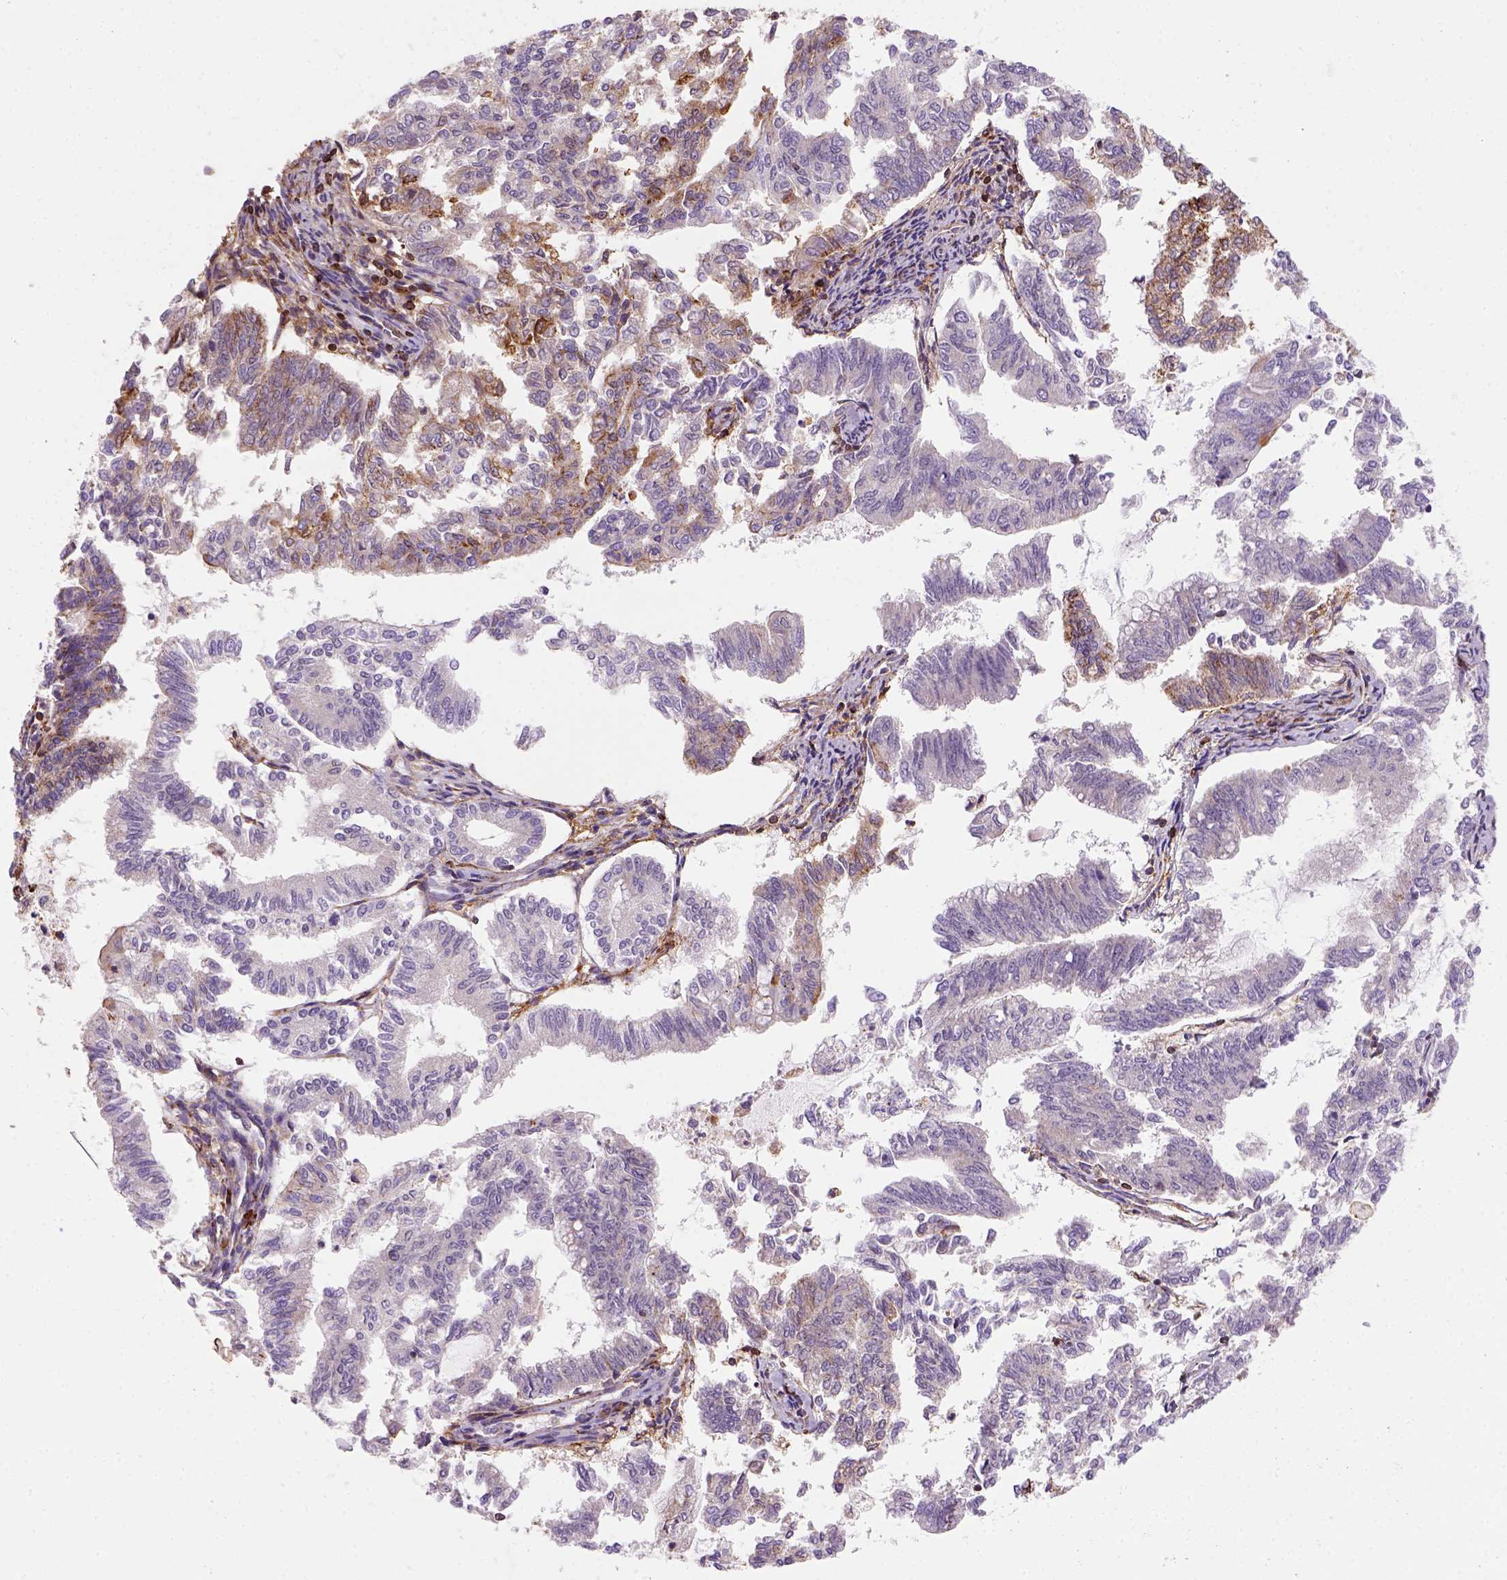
{"staining": {"intensity": "moderate", "quantity": "<25%", "location": "cytoplasmic/membranous"}, "tissue": "endometrial cancer", "cell_type": "Tumor cells", "image_type": "cancer", "snomed": [{"axis": "morphology", "description": "Adenocarcinoma, NOS"}, {"axis": "topography", "description": "Endometrium"}], "caption": "Moderate cytoplasmic/membranous positivity is present in approximately <25% of tumor cells in endometrial cancer (adenocarcinoma).", "gene": "GPRC5D", "patient": {"sex": "female", "age": 79}}